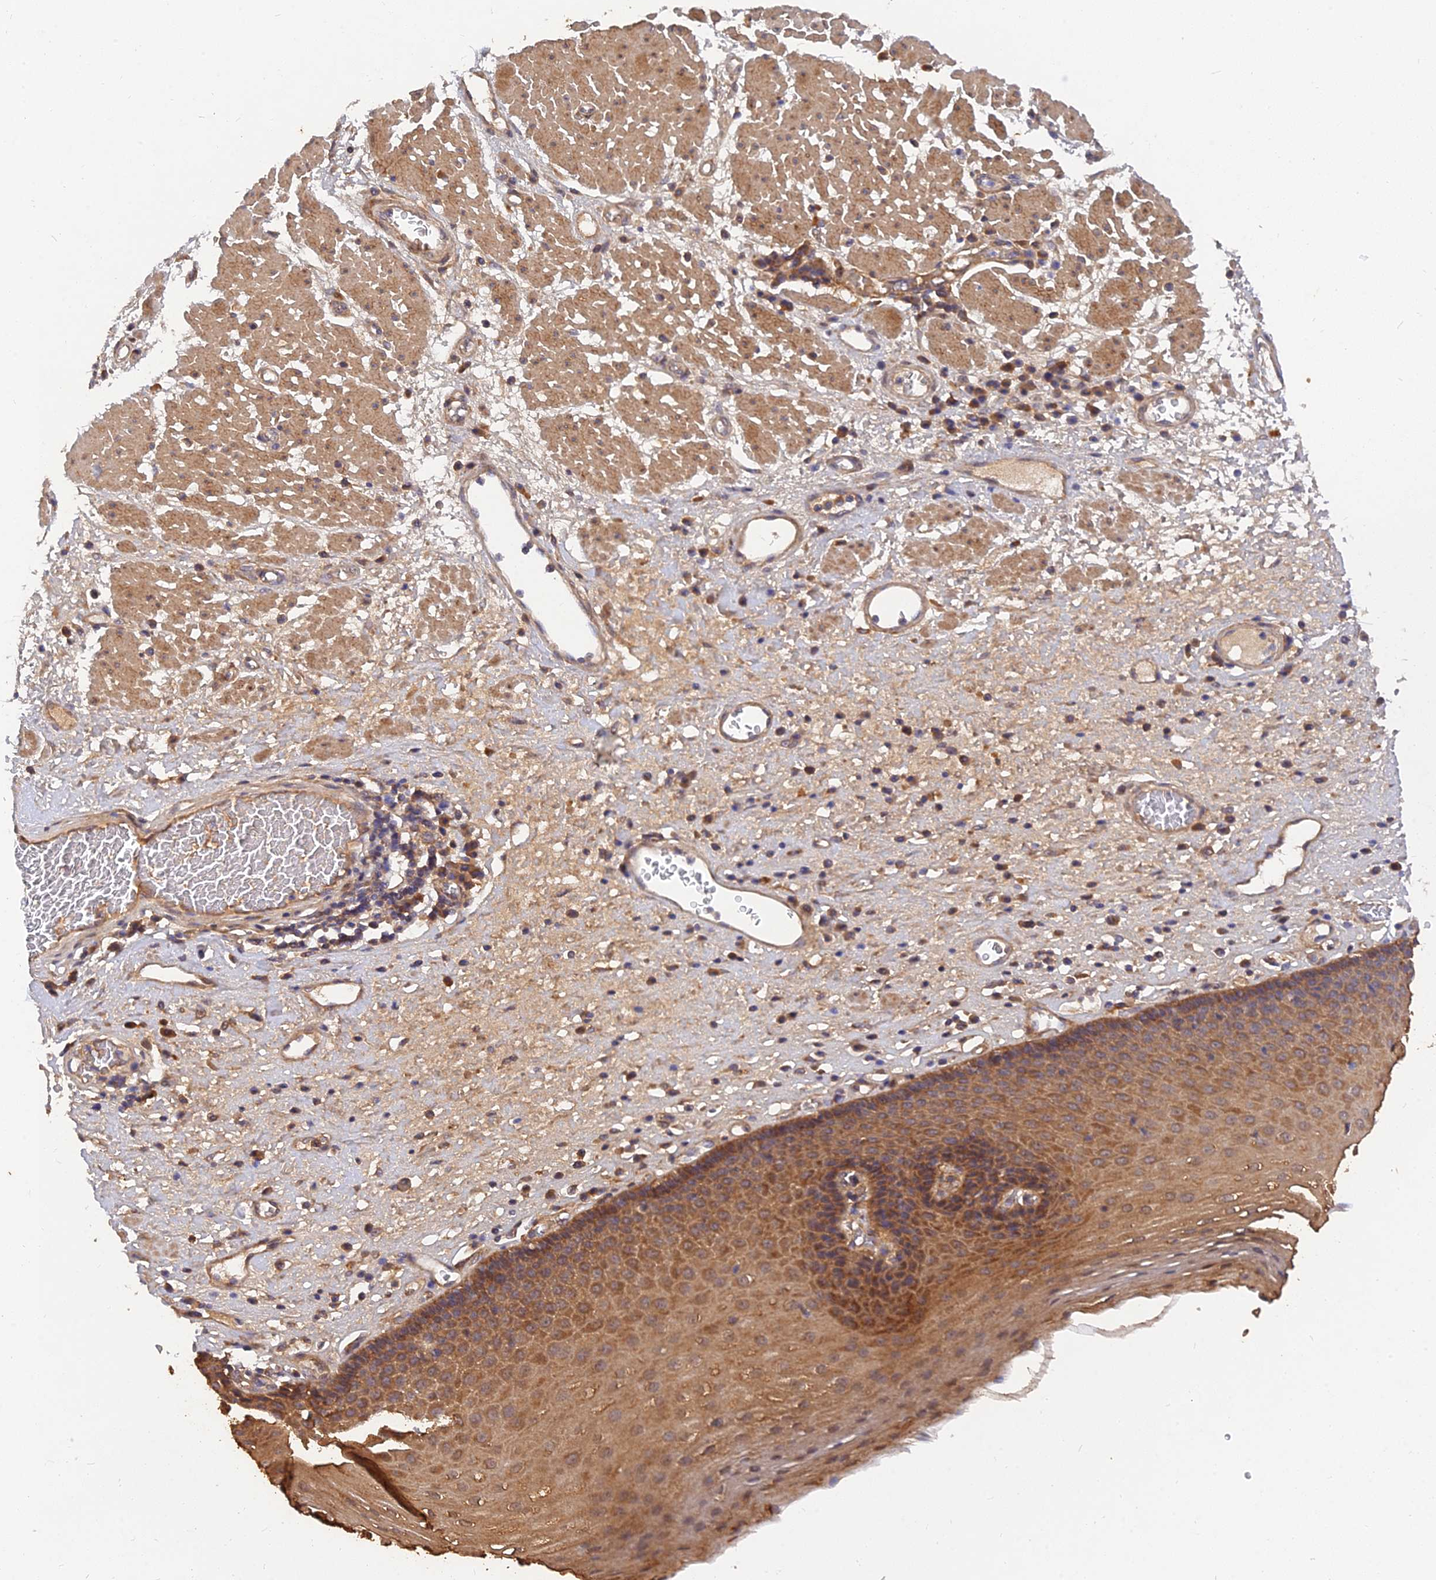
{"staining": {"intensity": "moderate", "quantity": ">75%", "location": "cytoplasmic/membranous"}, "tissue": "esophagus", "cell_type": "Squamous epithelial cells", "image_type": "normal", "snomed": [{"axis": "morphology", "description": "Normal tissue, NOS"}, {"axis": "morphology", "description": "Adenocarcinoma, NOS"}, {"axis": "topography", "description": "Esophagus"}], "caption": "Brown immunohistochemical staining in unremarkable esophagus displays moderate cytoplasmic/membranous expression in about >75% of squamous epithelial cells. The staining was performed using DAB to visualize the protein expression in brown, while the nuclei were stained in blue with hematoxylin (Magnification: 20x).", "gene": "SLC38A11", "patient": {"sex": "male", "age": 62}}